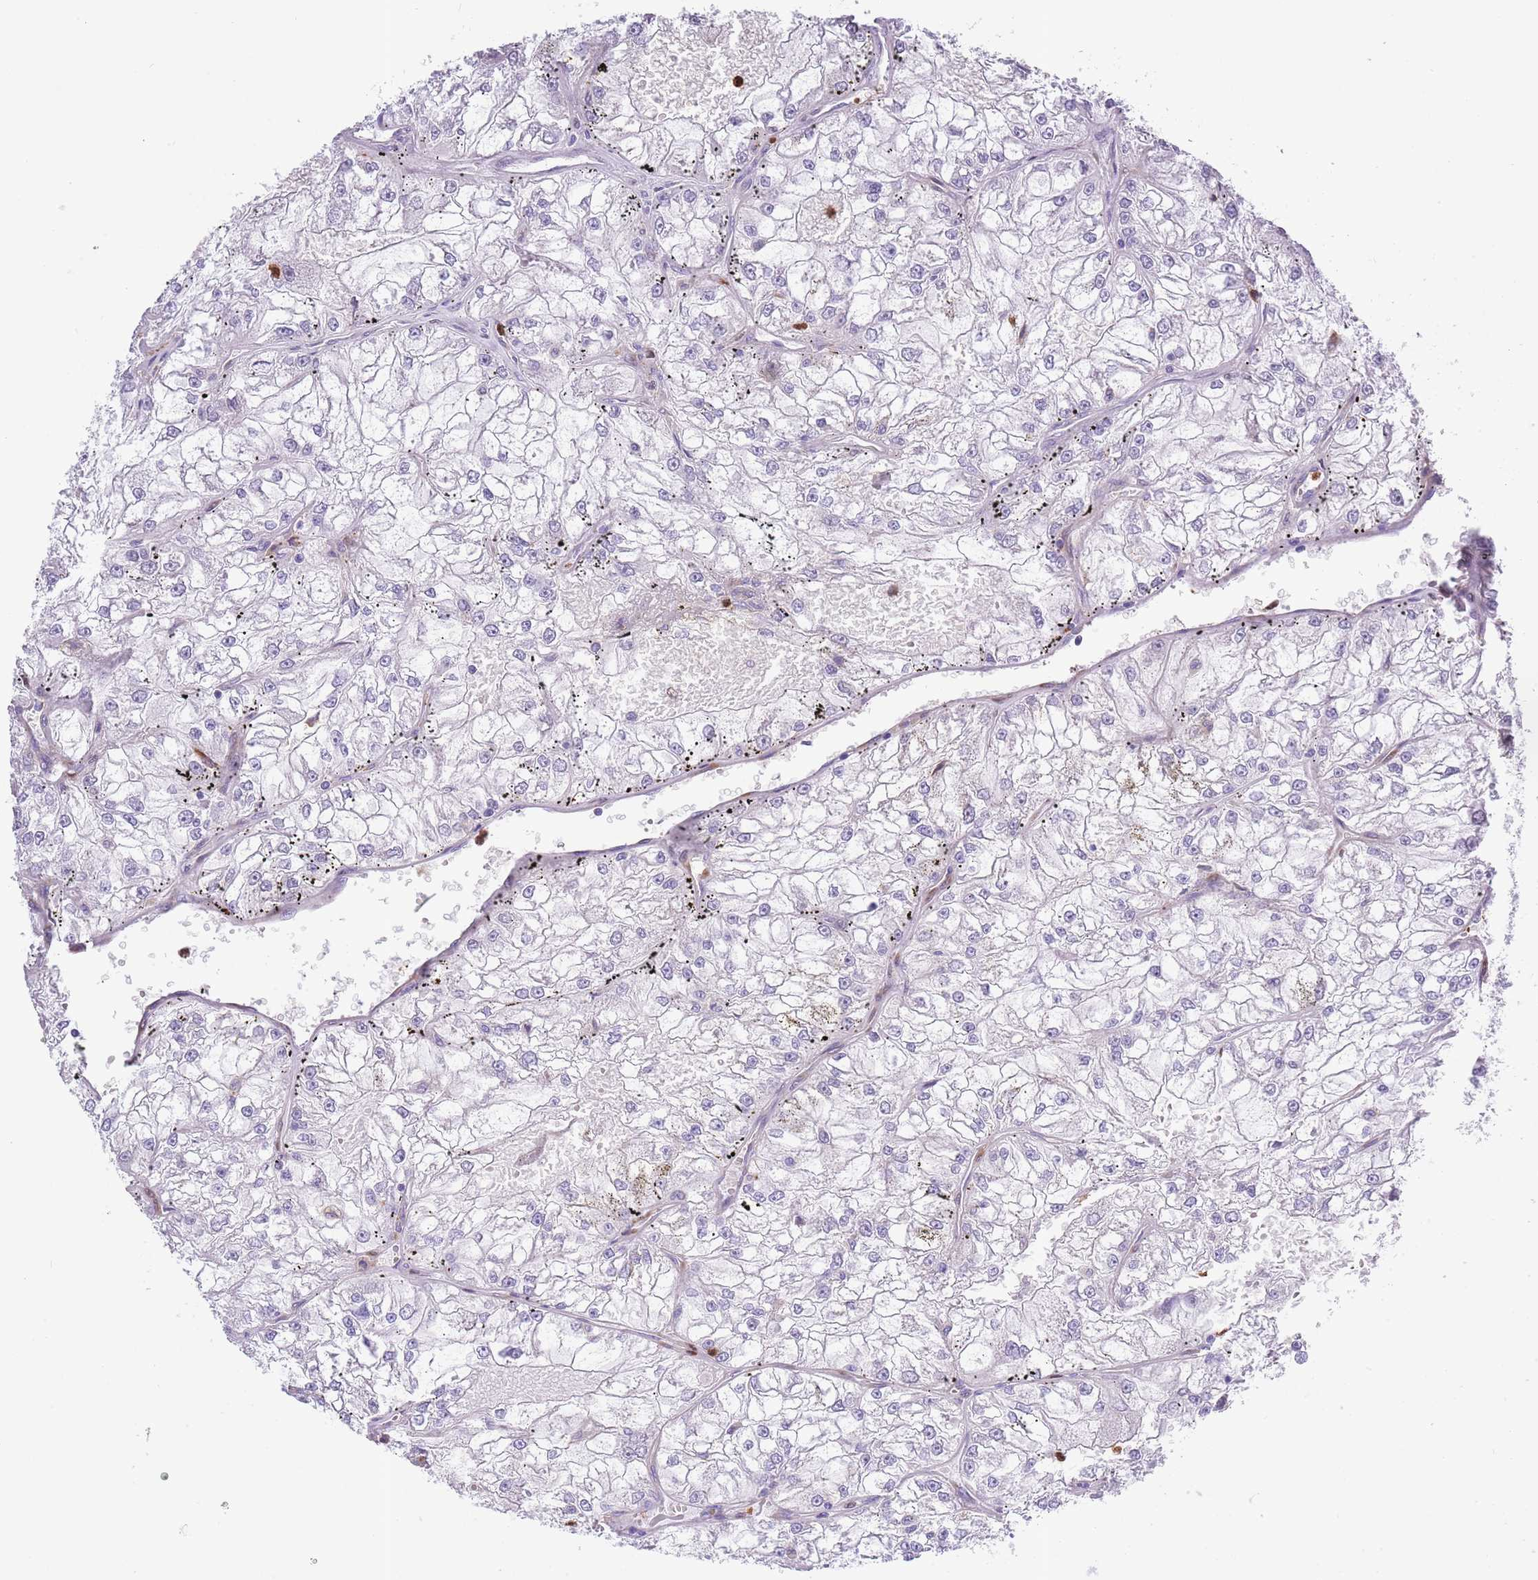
{"staining": {"intensity": "negative", "quantity": "none", "location": "none"}, "tissue": "renal cancer", "cell_type": "Tumor cells", "image_type": "cancer", "snomed": [{"axis": "morphology", "description": "Adenocarcinoma, NOS"}, {"axis": "topography", "description": "Kidney"}], "caption": "Histopathology image shows no significant protein positivity in tumor cells of adenocarcinoma (renal).", "gene": "ZFP2", "patient": {"sex": "female", "age": 72}}